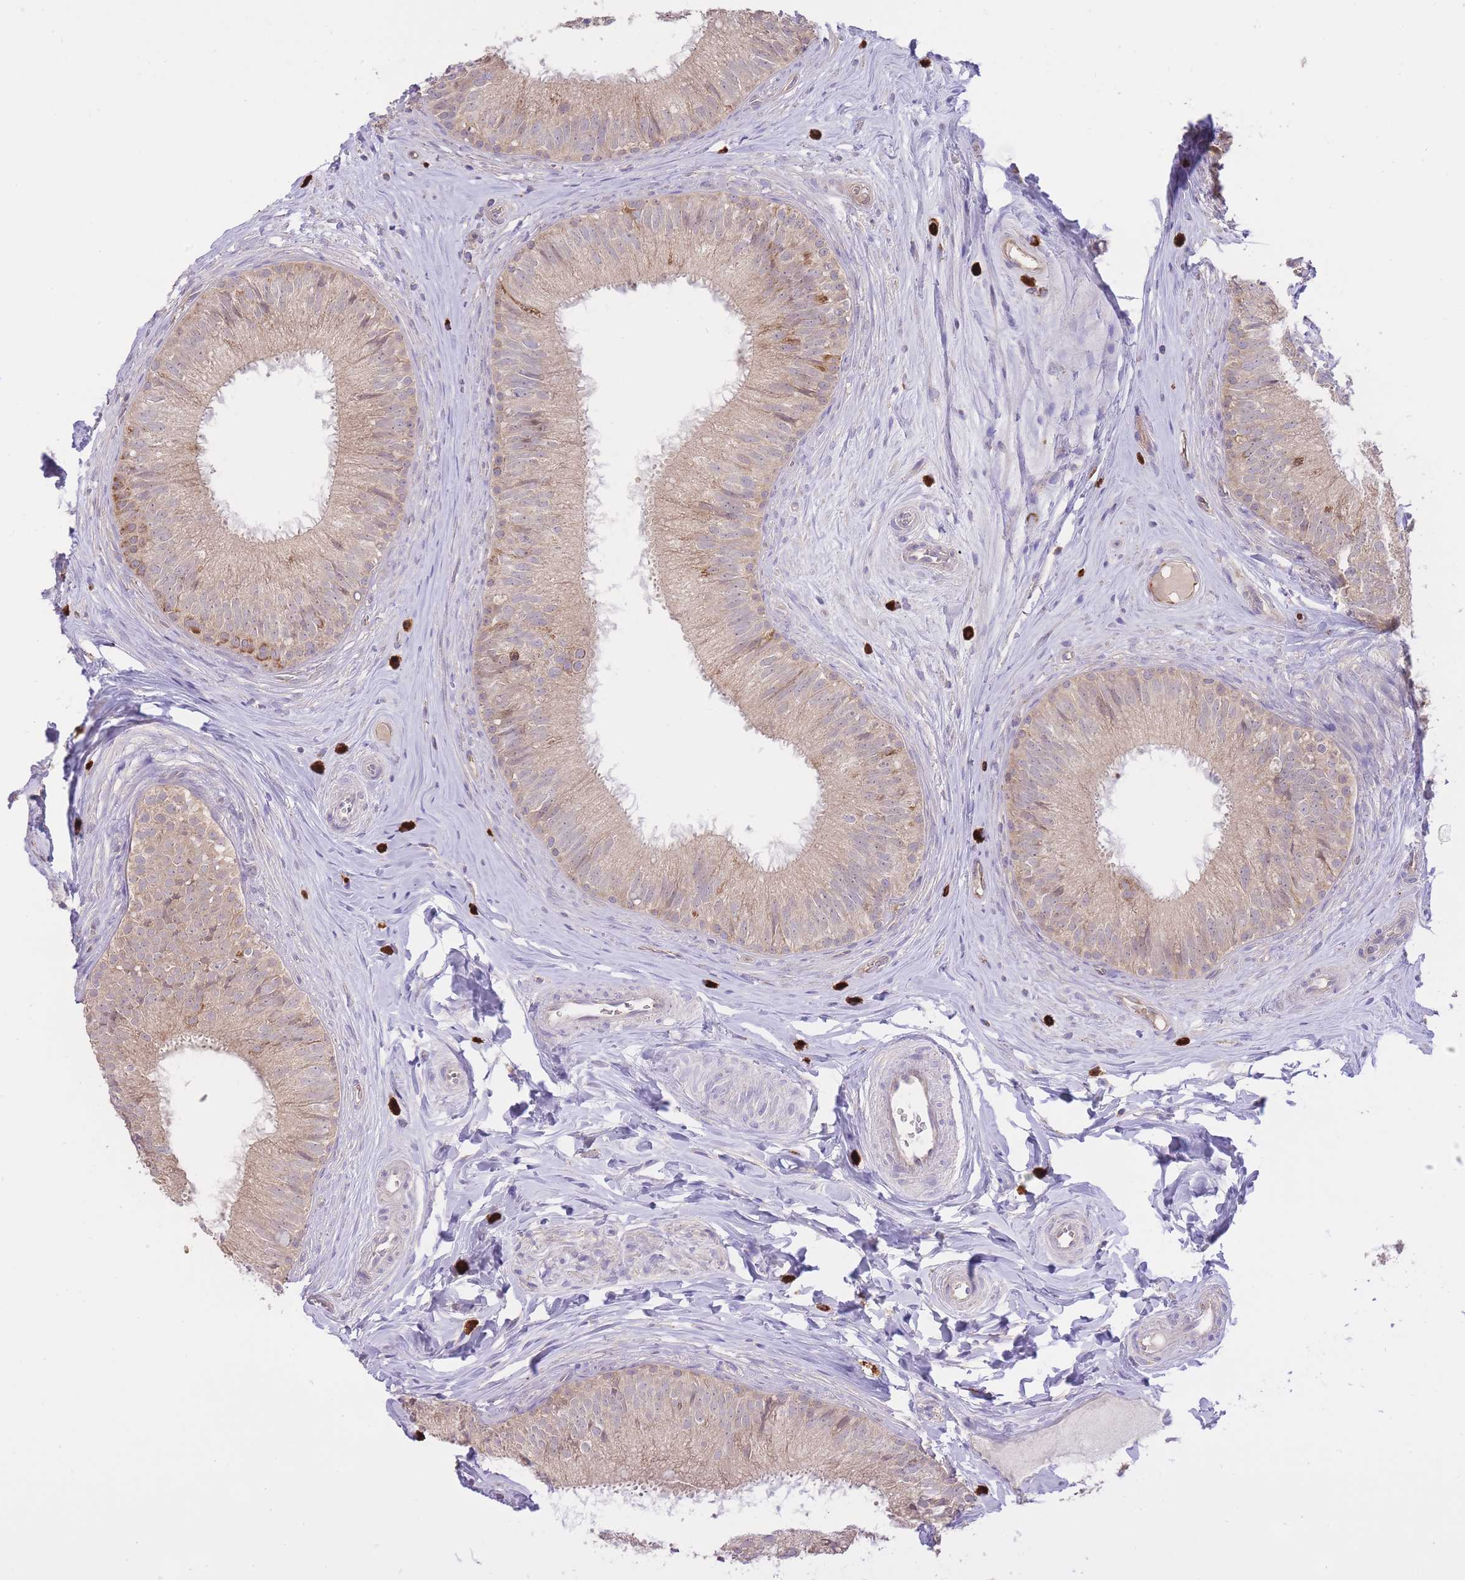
{"staining": {"intensity": "weak", "quantity": ">75%", "location": "cytoplasmic/membranous"}, "tissue": "epididymis", "cell_type": "Glandular cells", "image_type": "normal", "snomed": [{"axis": "morphology", "description": "Normal tissue, NOS"}, {"axis": "topography", "description": "Epididymis"}], "caption": "A photomicrograph of human epididymis stained for a protein shows weak cytoplasmic/membranous brown staining in glandular cells. (DAB (3,3'-diaminobenzidine) IHC with brightfield microscopy, high magnification).", "gene": "PREP", "patient": {"sex": "male", "age": 34}}